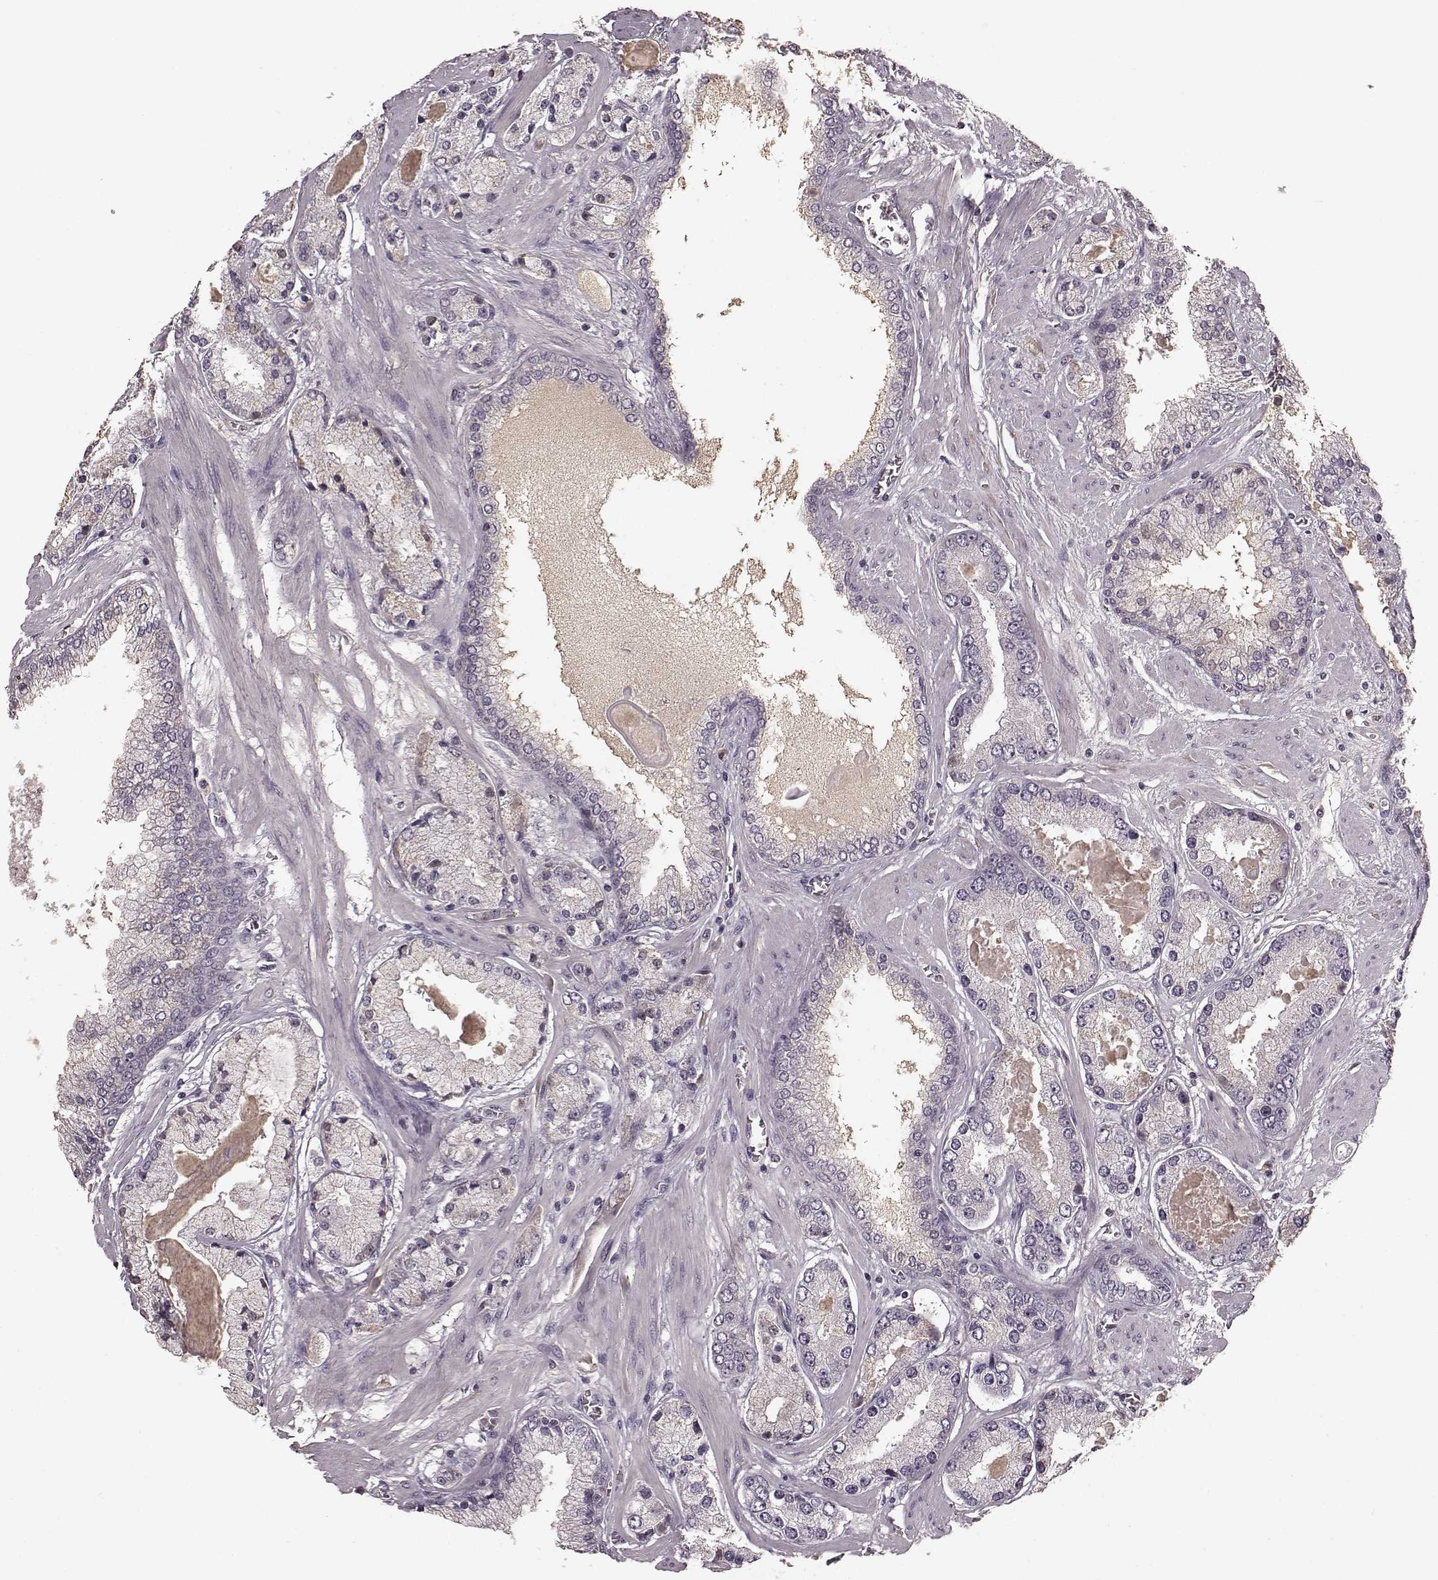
{"staining": {"intensity": "negative", "quantity": "none", "location": "none"}, "tissue": "prostate cancer", "cell_type": "Tumor cells", "image_type": "cancer", "snomed": [{"axis": "morphology", "description": "Adenocarcinoma, High grade"}, {"axis": "topography", "description": "Prostate"}], "caption": "Tumor cells are negative for brown protein staining in prostate adenocarcinoma (high-grade). Brightfield microscopy of immunohistochemistry (IHC) stained with DAB (3,3'-diaminobenzidine) (brown) and hematoxylin (blue), captured at high magnification.", "gene": "NRL", "patient": {"sex": "male", "age": 67}}